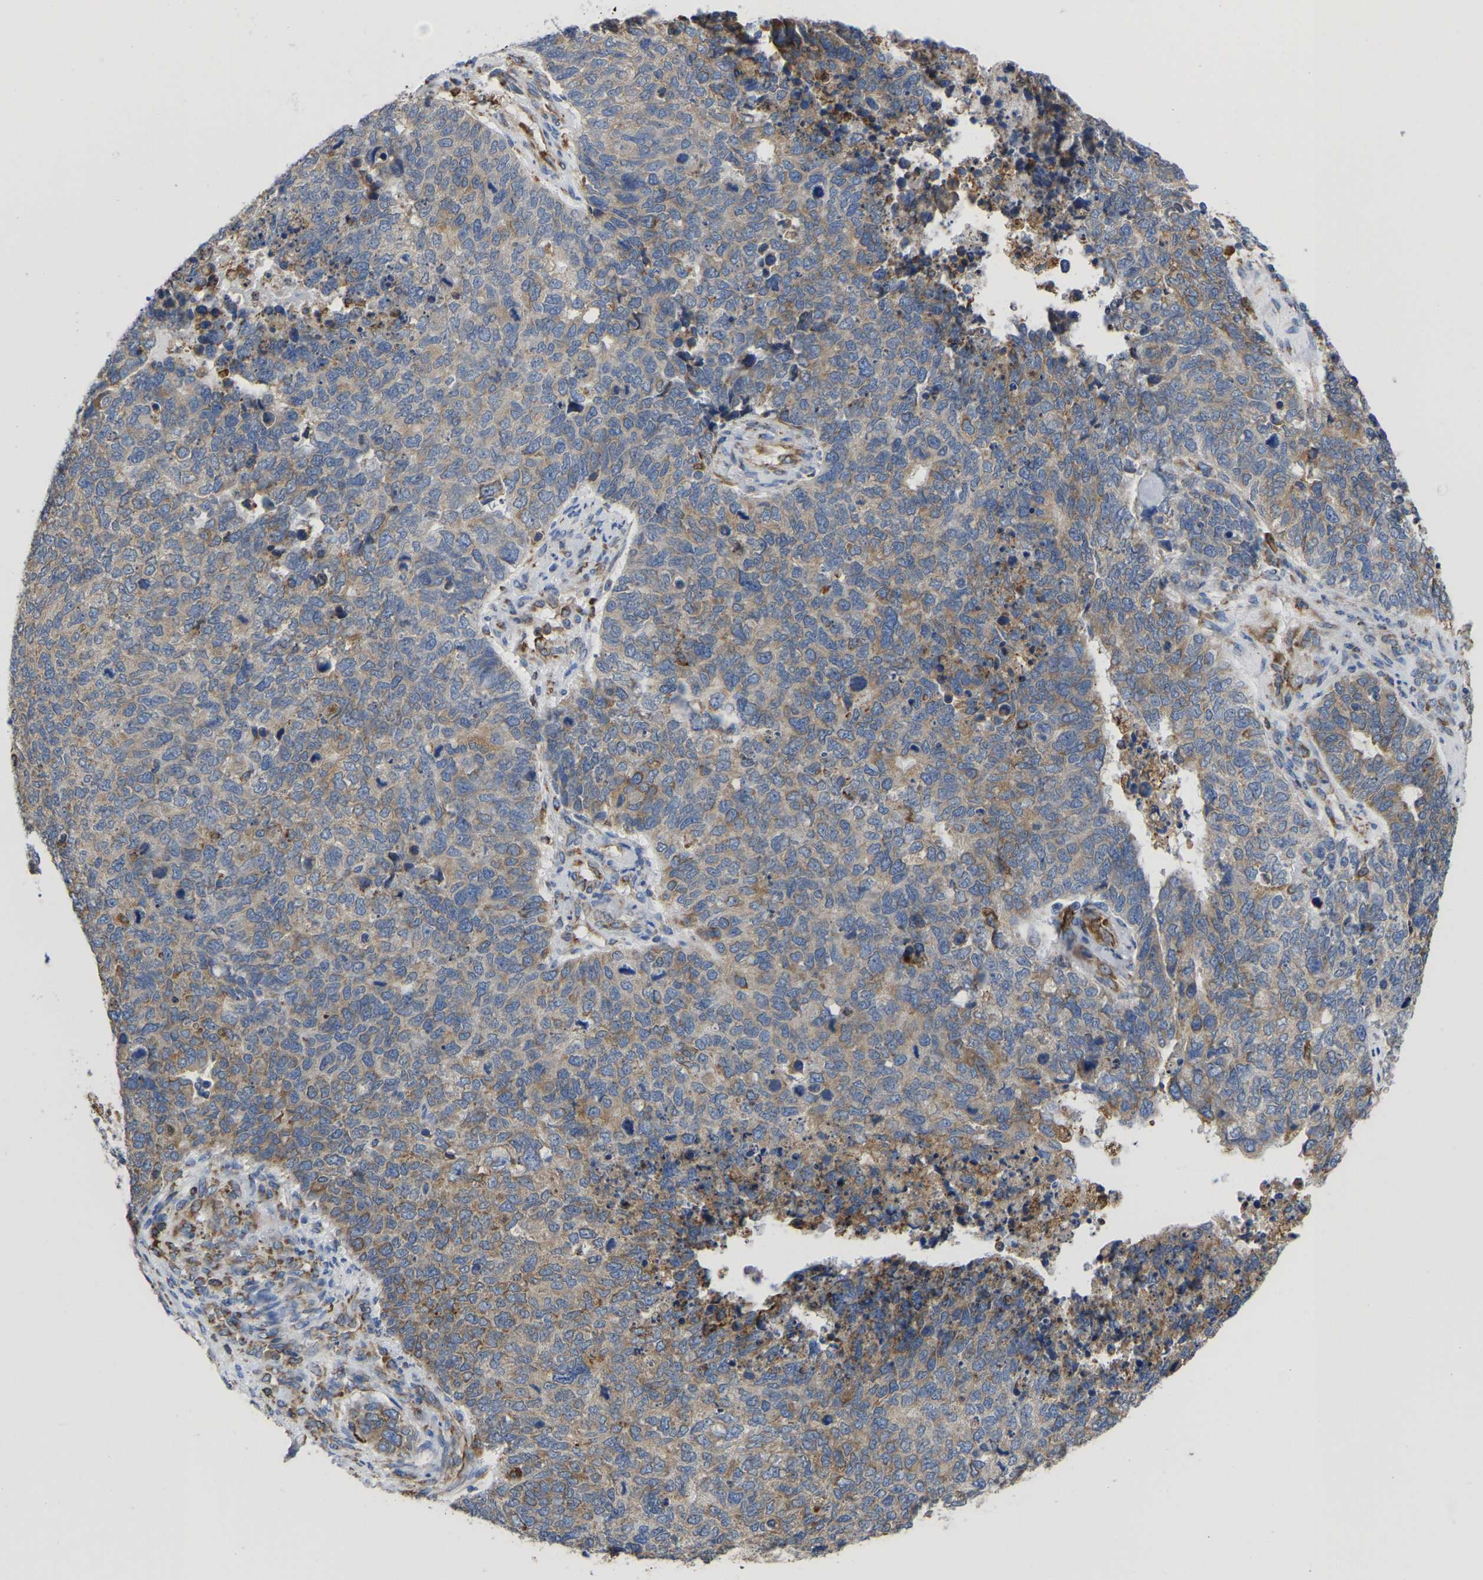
{"staining": {"intensity": "moderate", "quantity": "25%-75%", "location": "cytoplasmic/membranous"}, "tissue": "cervical cancer", "cell_type": "Tumor cells", "image_type": "cancer", "snomed": [{"axis": "morphology", "description": "Squamous cell carcinoma, NOS"}, {"axis": "topography", "description": "Cervix"}], "caption": "DAB (3,3'-diaminobenzidine) immunohistochemical staining of cervical cancer (squamous cell carcinoma) exhibits moderate cytoplasmic/membranous protein staining in about 25%-75% of tumor cells.", "gene": "P4HB", "patient": {"sex": "female", "age": 63}}